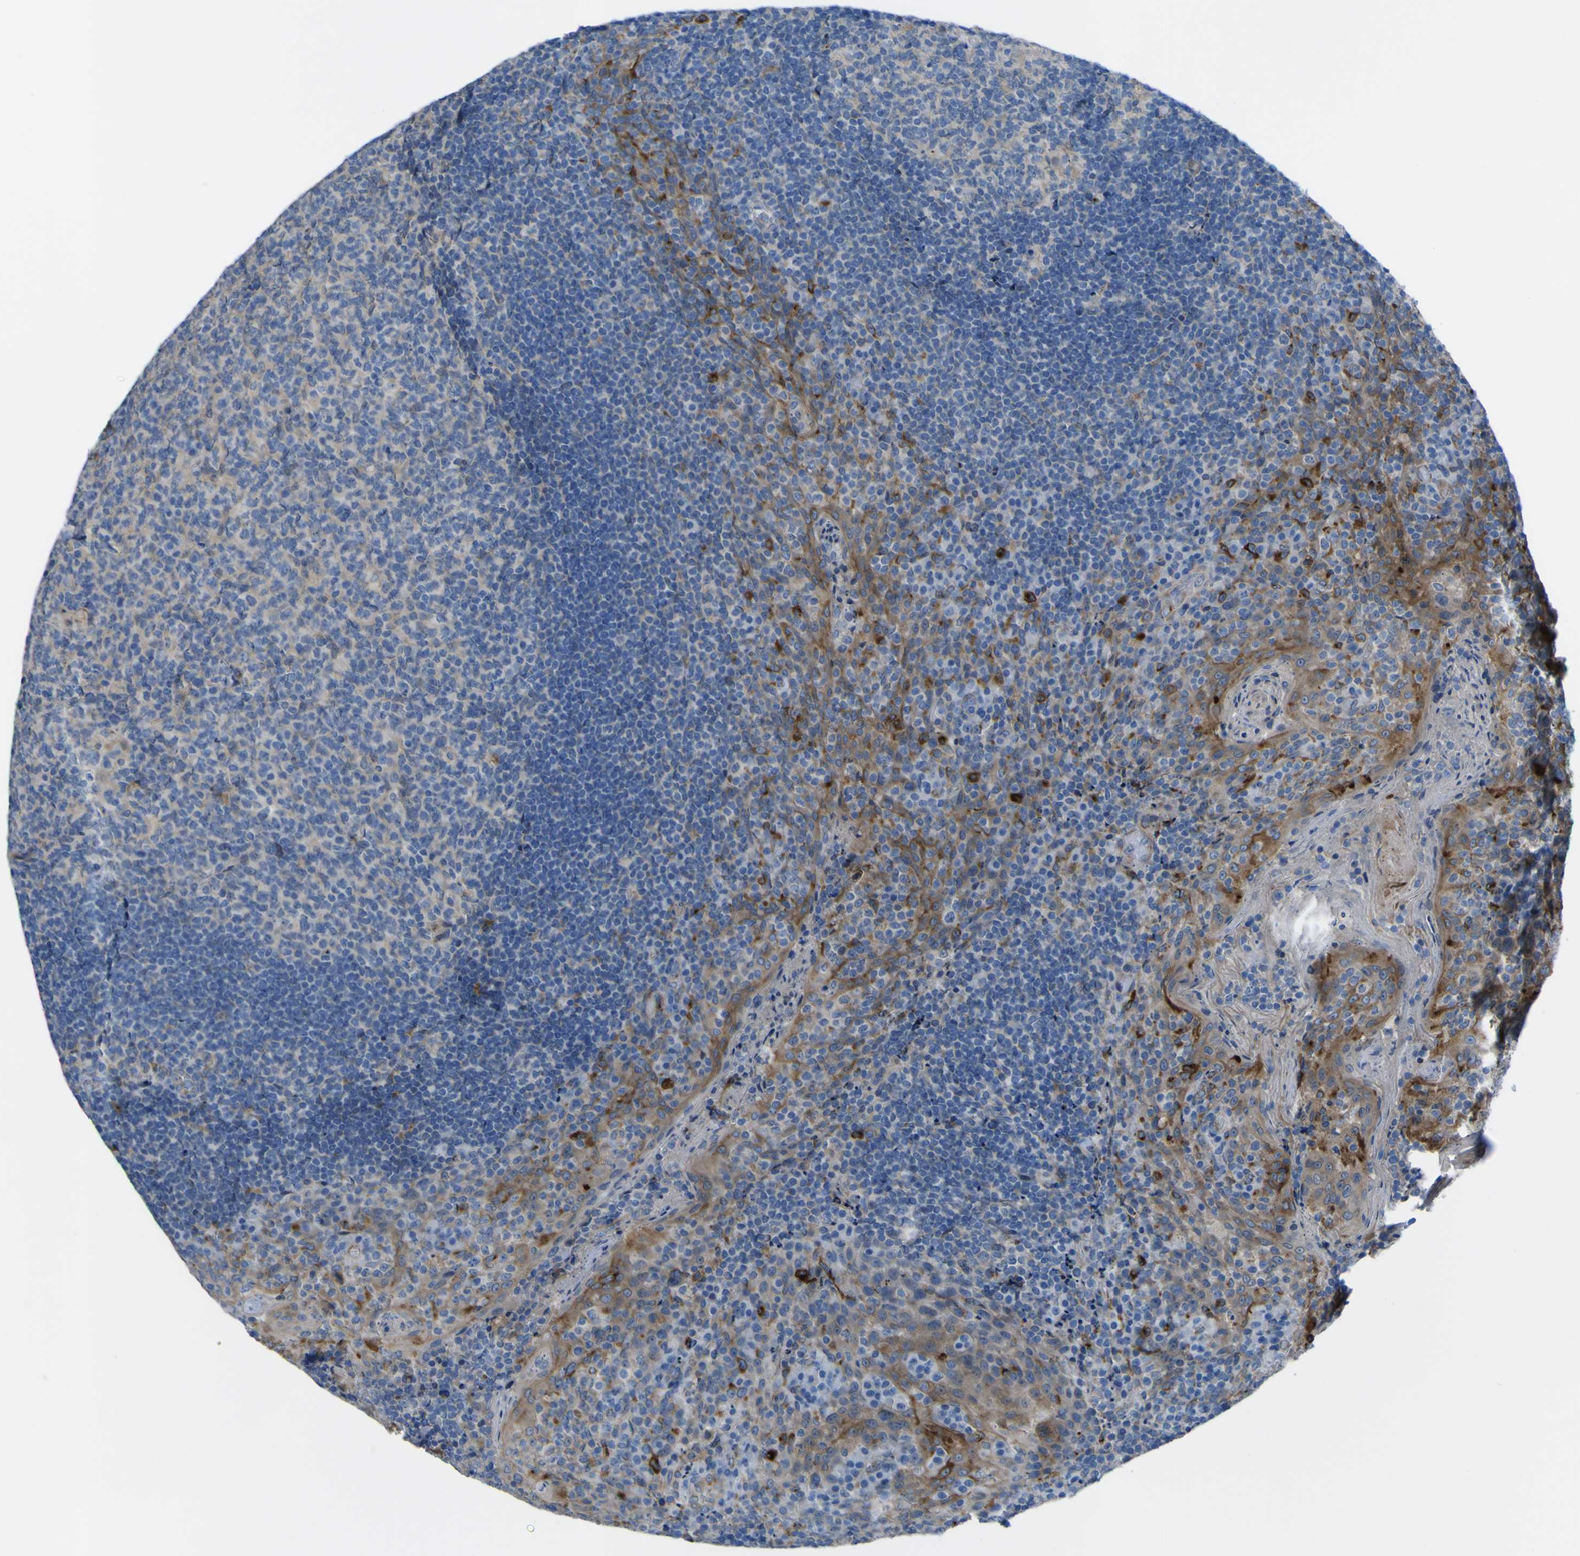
{"staining": {"intensity": "negative", "quantity": "none", "location": "none"}, "tissue": "tonsil", "cell_type": "Germinal center cells", "image_type": "normal", "snomed": [{"axis": "morphology", "description": "Normal tissue, NOS"}, {"axis": "topography", "description": "Tonsil"}], "caption": "Immunohistochemistry photomicrograph of normal tonsil: tonsil stained with DAB reveals no significant protein expression in germinal center cells.", "gene": "CST3", "patient": {"sex": "male", "age": 17}}